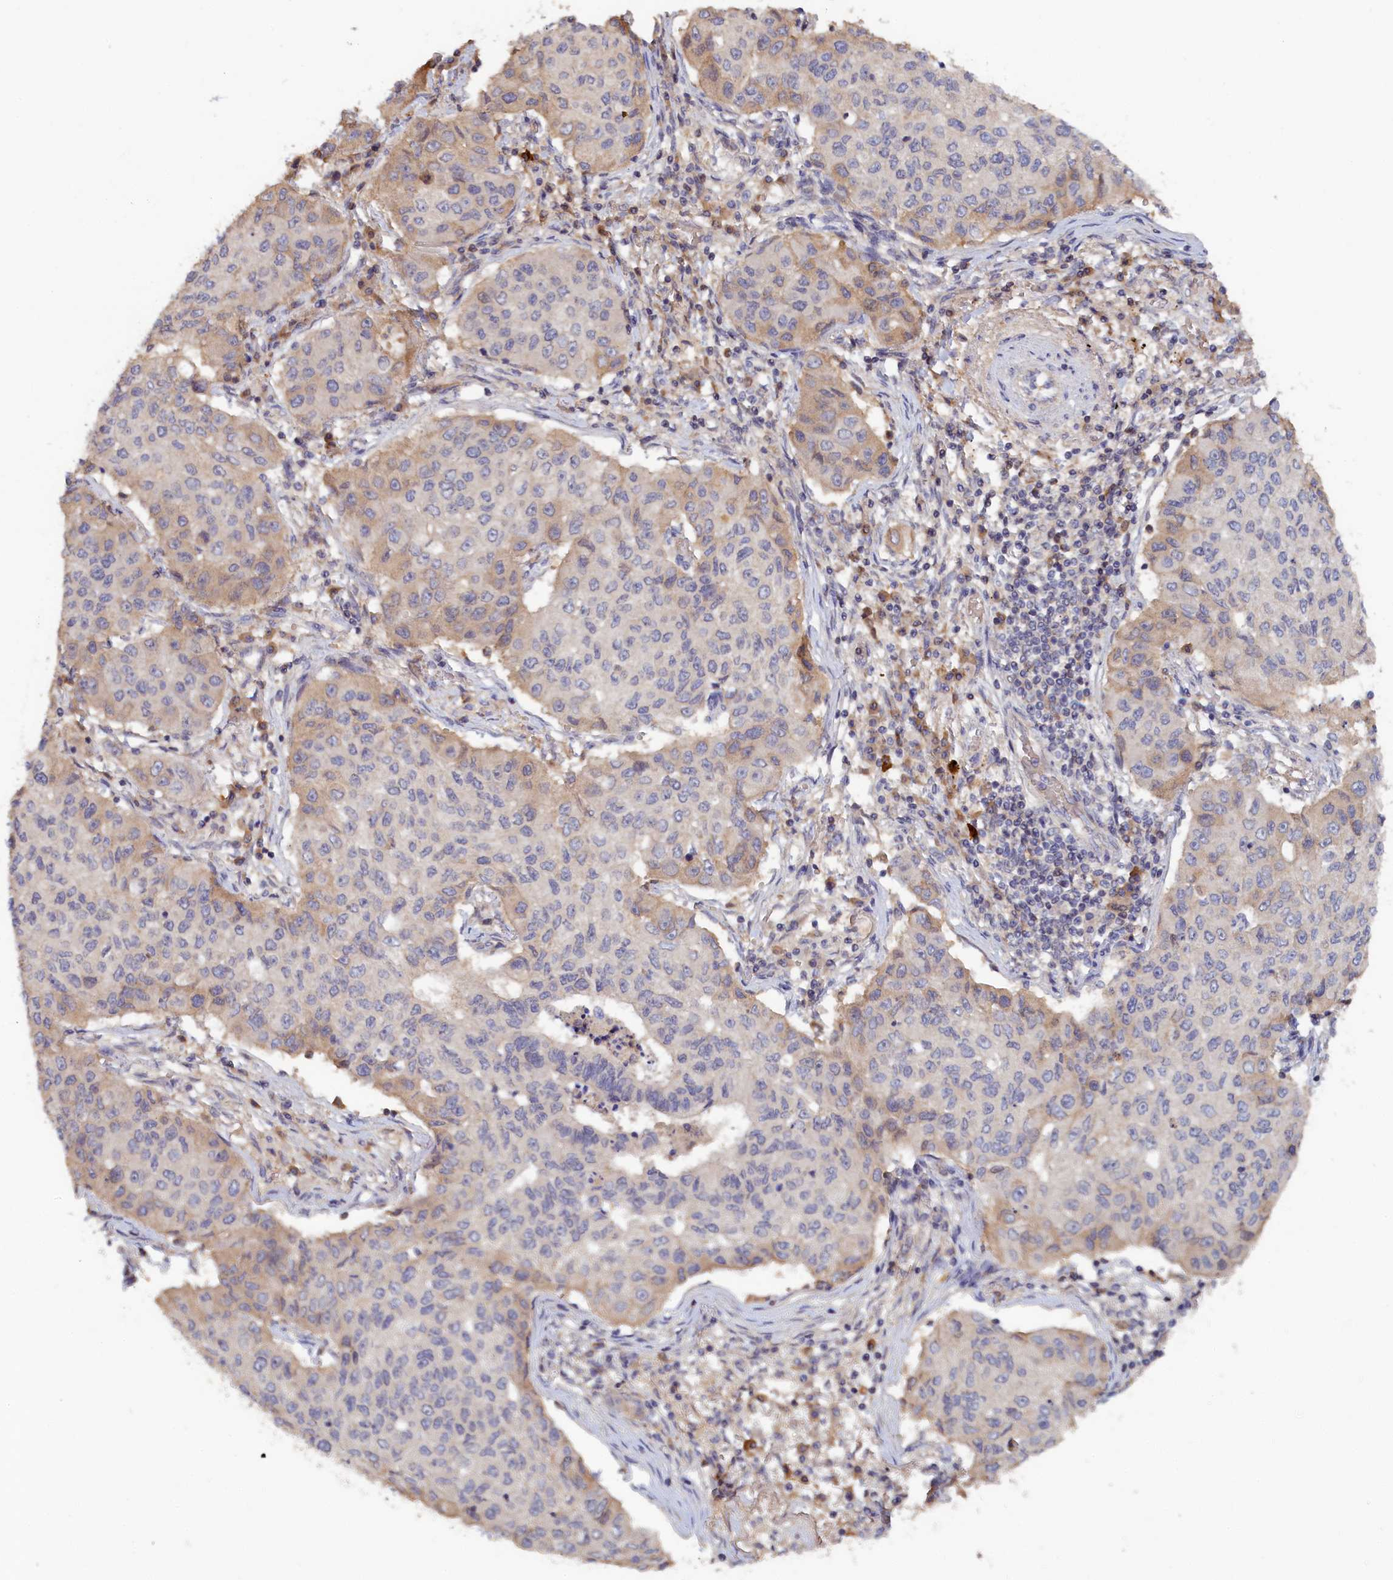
{"staining": {"intensity": "weak", "quantity": "<25%", "location": "cytoplasmic/membranous"}, "tissue": "lung cancer", "cell_type": "Tumor cells", "image_type": "cancer", "snomed": [{"axis": "morphology", "description": "Squamous cell carcinoma, NOS"}, {"axis": "topography", "description": "Lung"}], "caption": "DAB immunohistochemical staining of lung cancer reveals no significant staining in tumor cells.", "gene": "CELF5", "patient": {"sex": "male", "age": 74}}